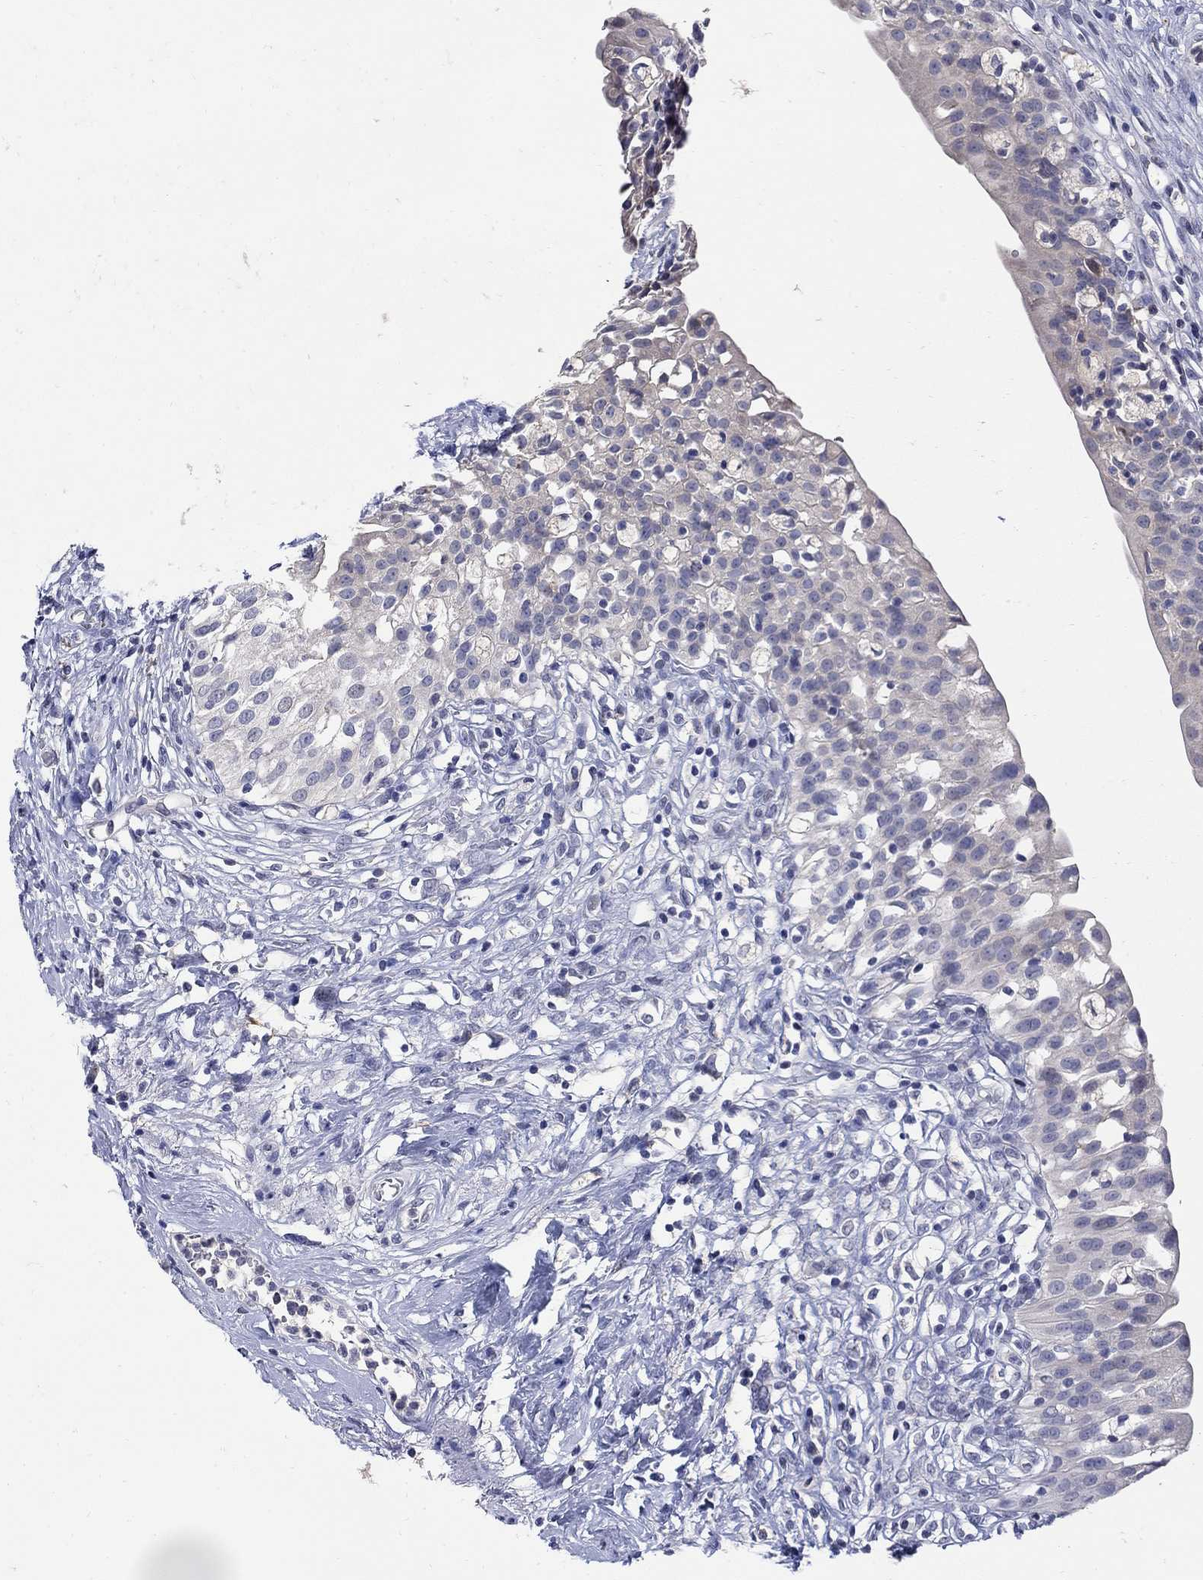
{"staining": {"intensity": "negative", "quantity": "none", "location": "none"}, "tissue": "urinary bladder", "cell_type": "Urothelial cells", "image_type": "normal", "snomed": [{"axis": "morphology", "description": "Normal tissue, NOS"}, {"axis": "topography", "description": "Urinary bladder"}], "caption": "The histopathology image reveals no staining of urothelial cells in unremarkable urinary bladder.", "gene": "CETN1", "patient": {"sex": "male", "age": 76}}